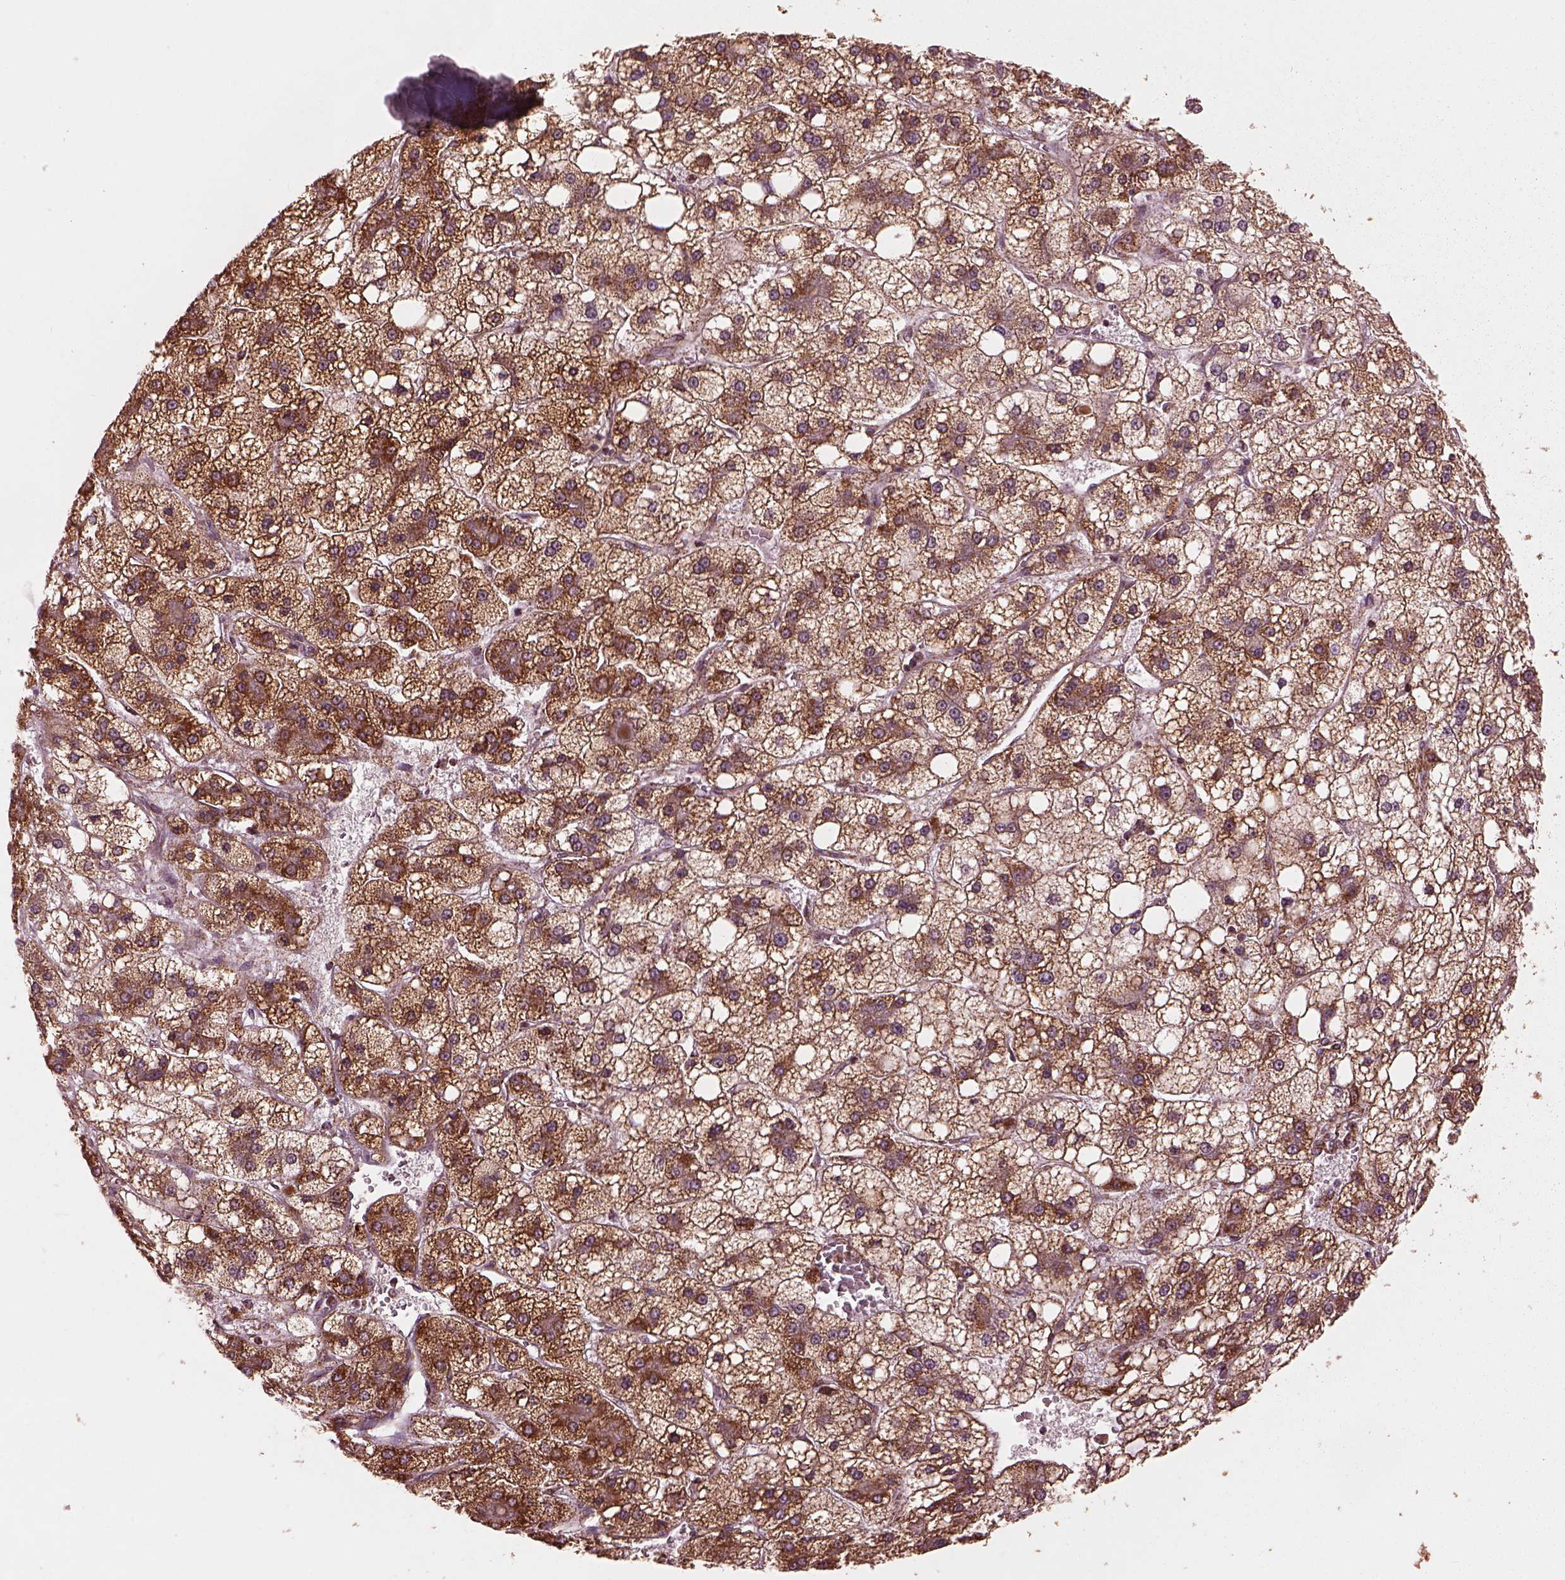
{"staining": {"intensity": "moderate", "quantity": ">75%", "location": "cytoplasmic/membranous"}, "tissue": "liver cancer", "cell_type": "Tumor cells", "image_type": "cancer", "snomed": [{"axis": "morphology", "description": "Carcinoma, Hepatocellular, NOS"}, {"axis": "topography", "description": "Liver"}], "caption": "Liver cancer was stained to show a protein in brown. There is medium levels of moderate cytoplasmic/membranous expression in about >75% of tumor cells.", "gene": "NDUFB10", "patient": {"sex": "male", "age": 73}}